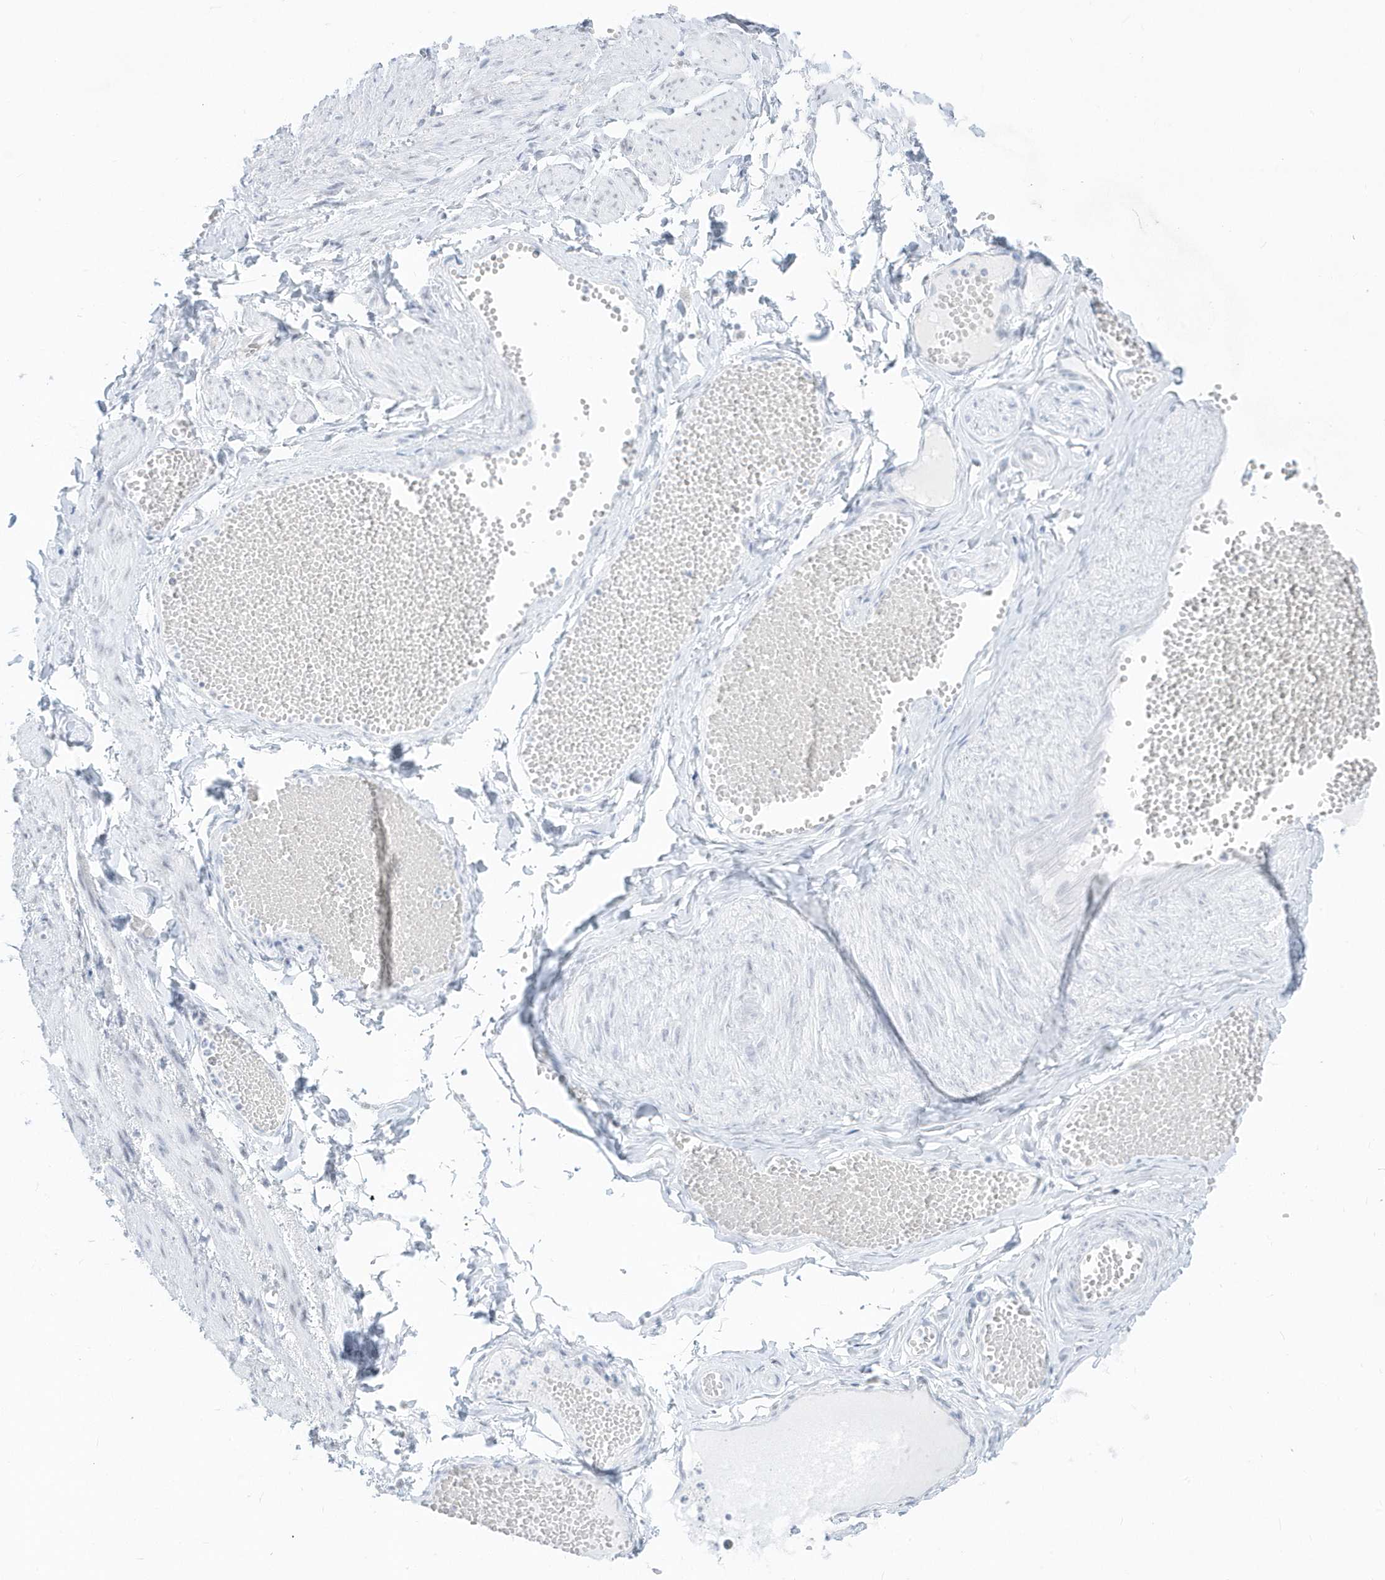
{"staining": {"intensity": "negative", "quantity": "none", "location": "none"}, "tissue": "adipose tissue", "cell_type": "Adipocytes", "image_type": "normal", "snomed": [{"axis": "morphology", "description": "Normal tissue, NOS"}, {"axis": "topography", "description": "Smooth muscle"}, {"axis": "topography", "description": "Peripheral nerve tissue"}], "caption": "Immunohistochemical staining of unremarkable human adipose tissue shows no significant staining in adipocytes. (Immunohistochemistry, brightfield microscopy, high magnification).", "gene": "PLEKHN1", "patient": {"sex": "female", "age": 39}}